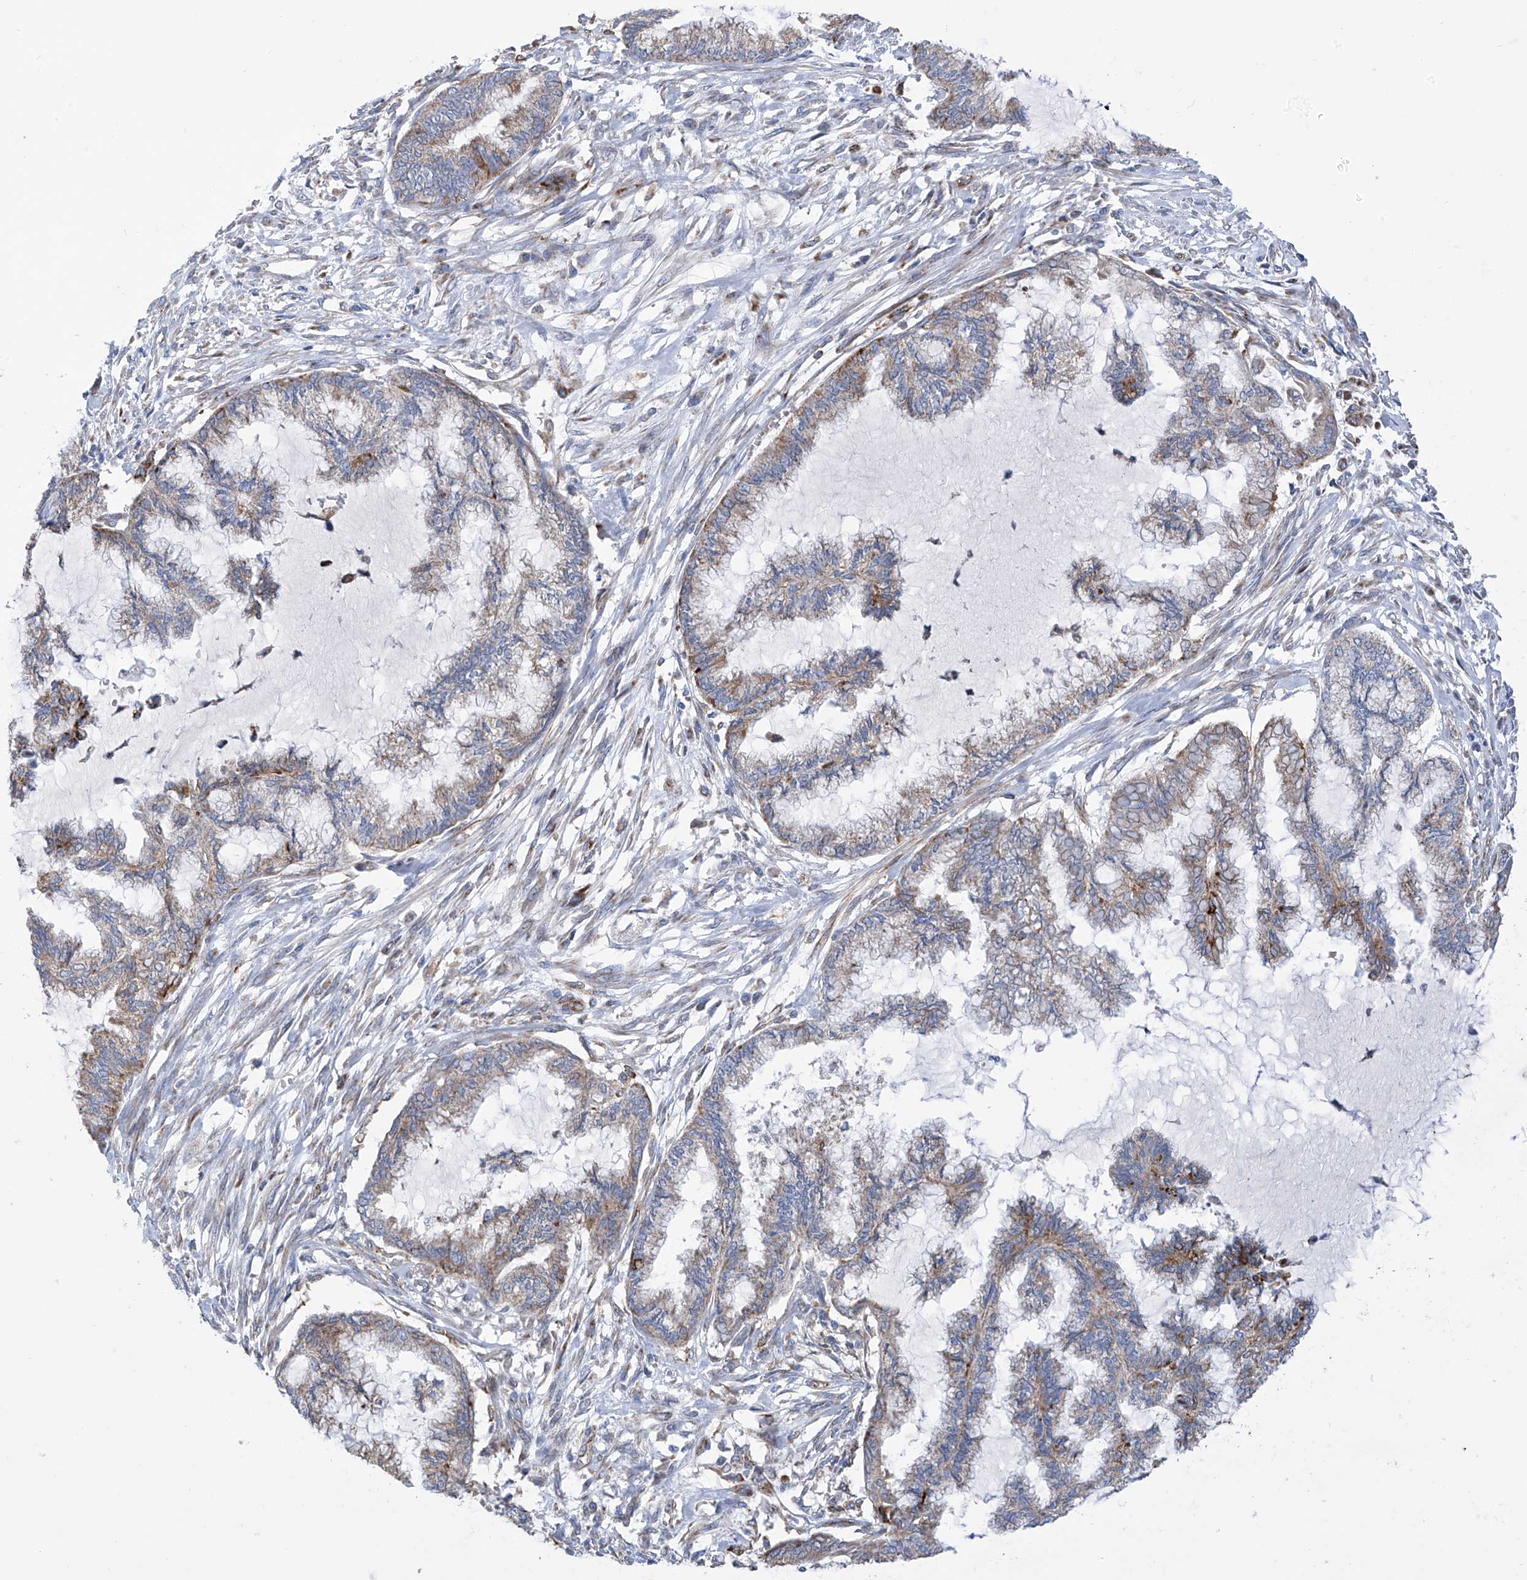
{"staining": {"intensity": "weak", "quantity": "25%-75%", "location": "cytoplasmic/membranous"}, "tissue": "endometrial cancer", "cell_type": "Tumor cells", "image_type": "cancer", "snomed": [{"axis": "morphology", "description": "Adenocarcinoma, NOS"}, {"axis": "topography", "description": "Endometrium"}], "caption": "Protein expression analysis of human endometrial cancer reveals weak cytoplasmic/membranous positivity in about 25%-75% of tumor cells.", "gene": "EIF5B", "patient": {"sex": "female", "age": 86}}